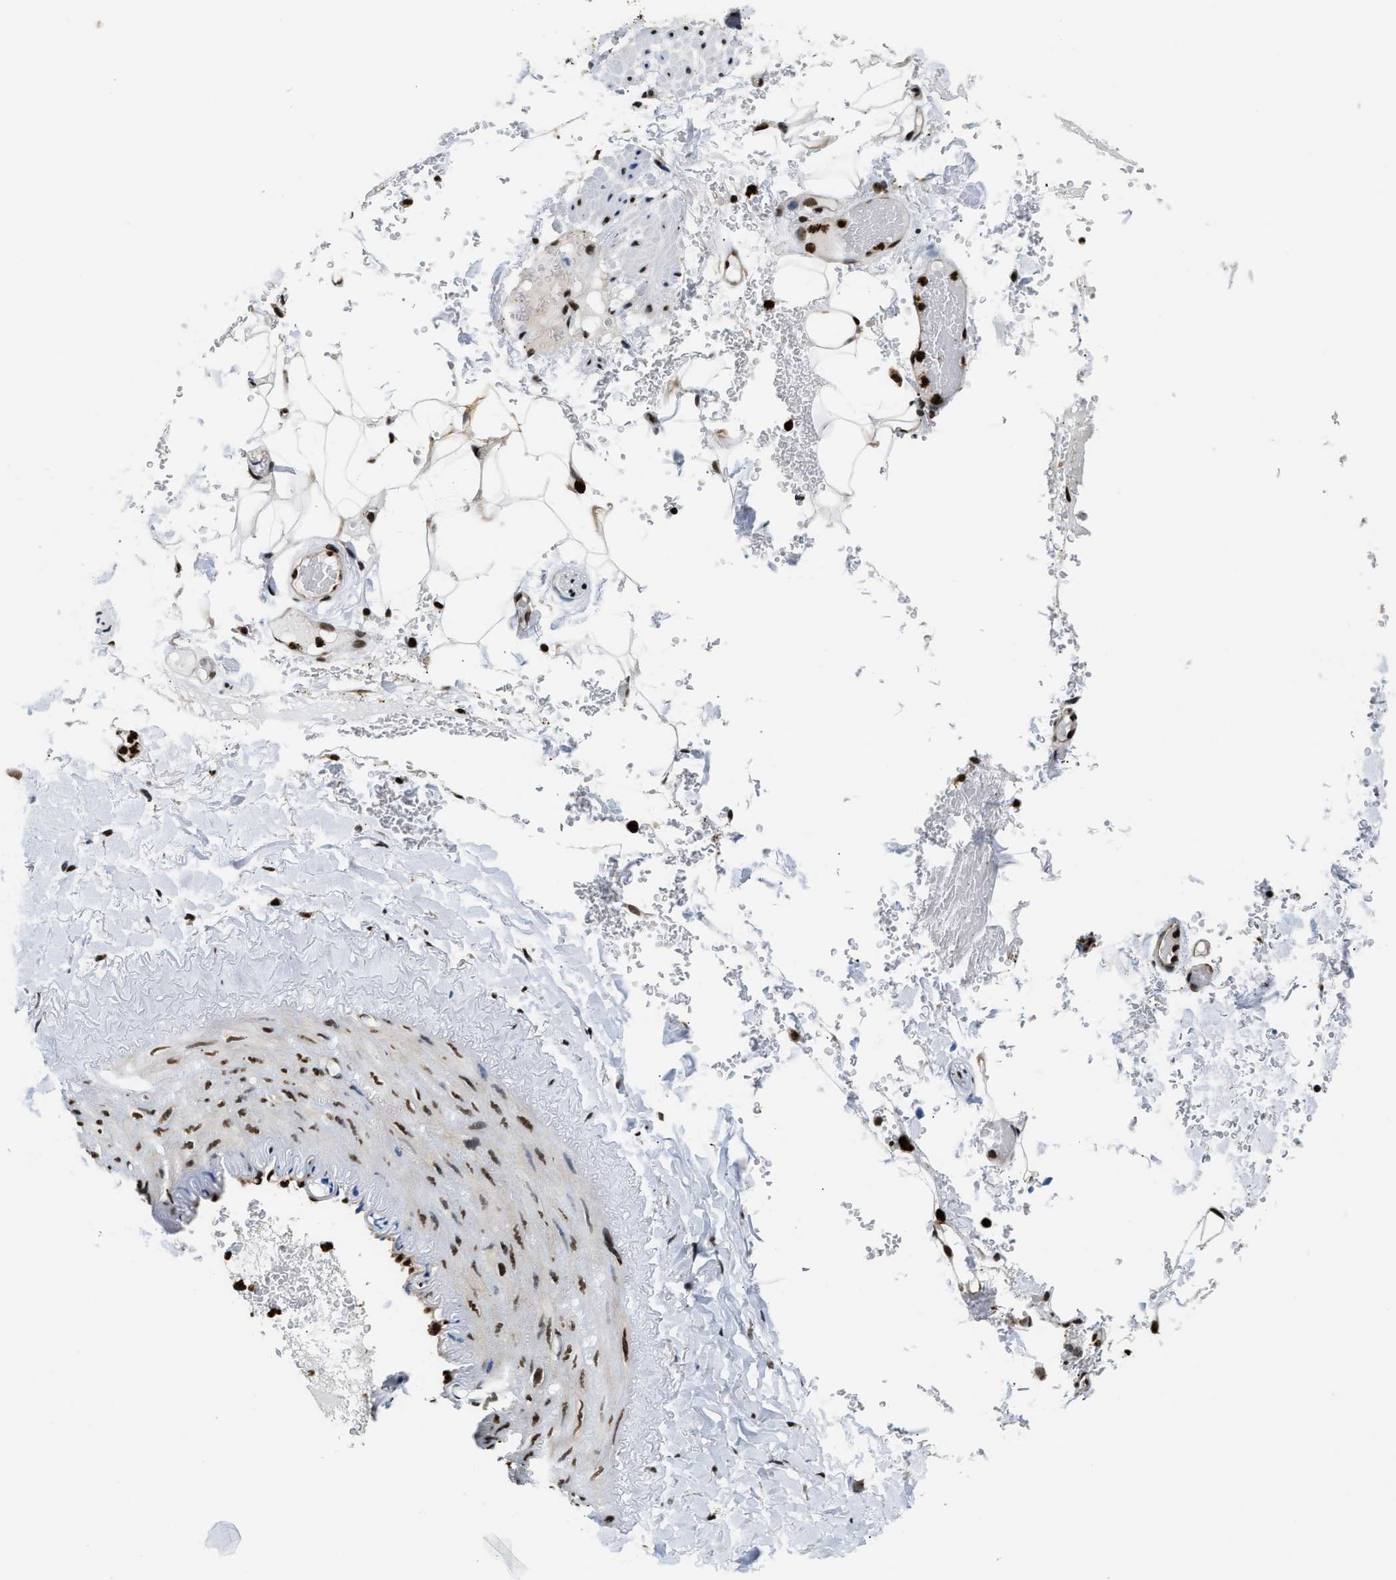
{"staining": {"intensity": "strong", "quantity": ">75%", "location": "nuclear"}, "tissue": "adipose tissue", "cell_type": "Adipocytes", "image_type": "normal", "snomed": [{"axis": "morphology", "description": "Normal tissue, NOS"}, {"axis": "topography", "description": "Peripheral nerve tissue"}], "caption": "High-magnification brightfield microscopy of normal adipose tissue stained with DAB (3,3'-diaminobenzidine) (brown) and counterstained with hematoxylin (blue). adipocytes exhibit strong nuclear staining is seen in about>75% of cells. Immunohistochemistry stains the protein in brown and the nuclei are stained blue.", "gene": "CCNDBP1", "patient": {"sex": "male", "age": 70}}